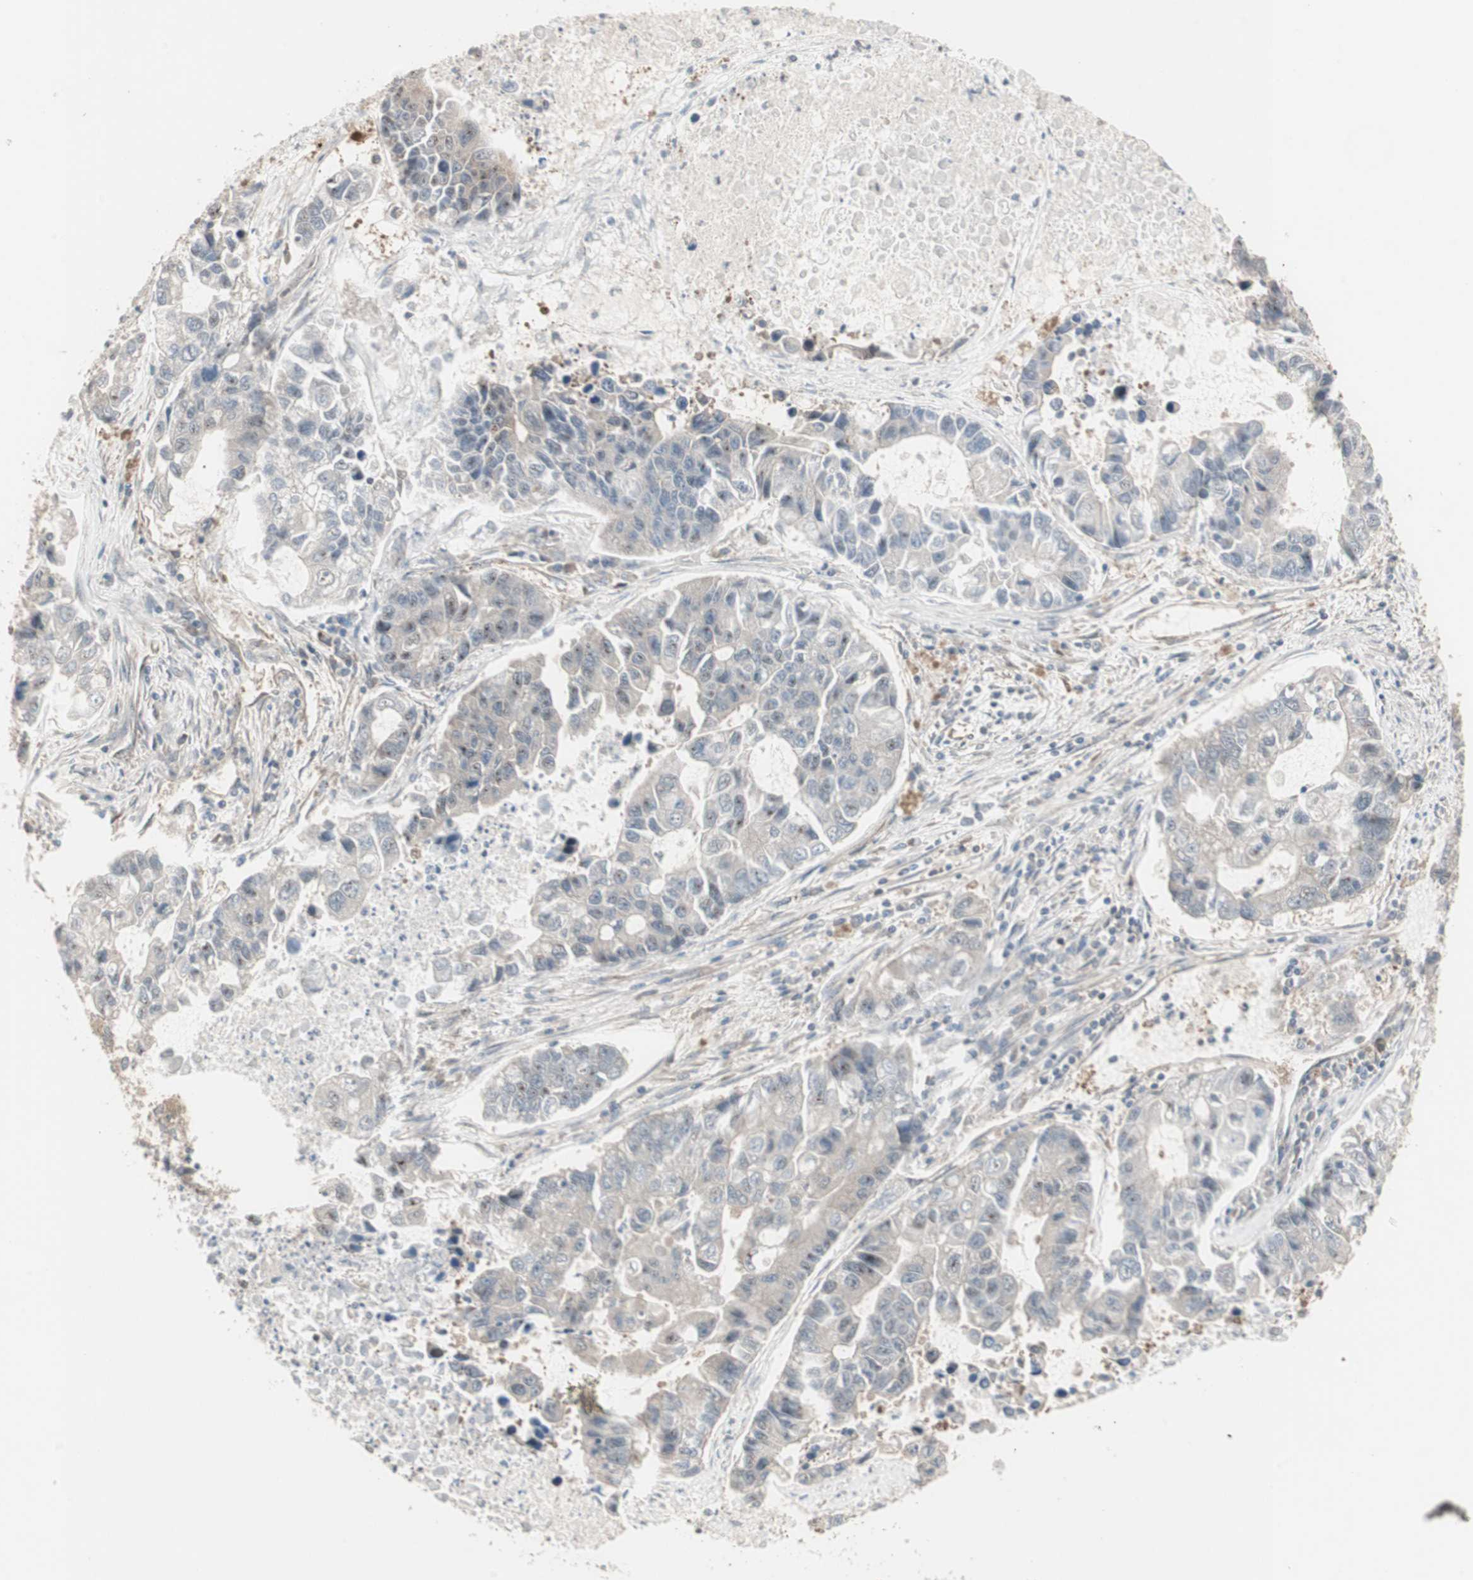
{"staining": {"intensity": "weak", "quantity": "25%-75%", "location": "cytoplasmic/membranous"}, "tissue": "lung cancer", "cell_type": "Tumor cells", "image_type": "cancer", "snomed": [{"axis": "morphology", "description": "Adenocarcinoma, NOS"}, {"axis": "topography", "description": "Lung"}], "caption": "Immunohistochemistry (DAB (3,3'-diaminobenzidine)) staining of human adenocarcinoma (lung) displays weak cytoplasmic/membranous protein expression in about 25%-75% of tumor cells.", "gene": "PFDN1", "patient": {"sex": "female", "age": 51}}